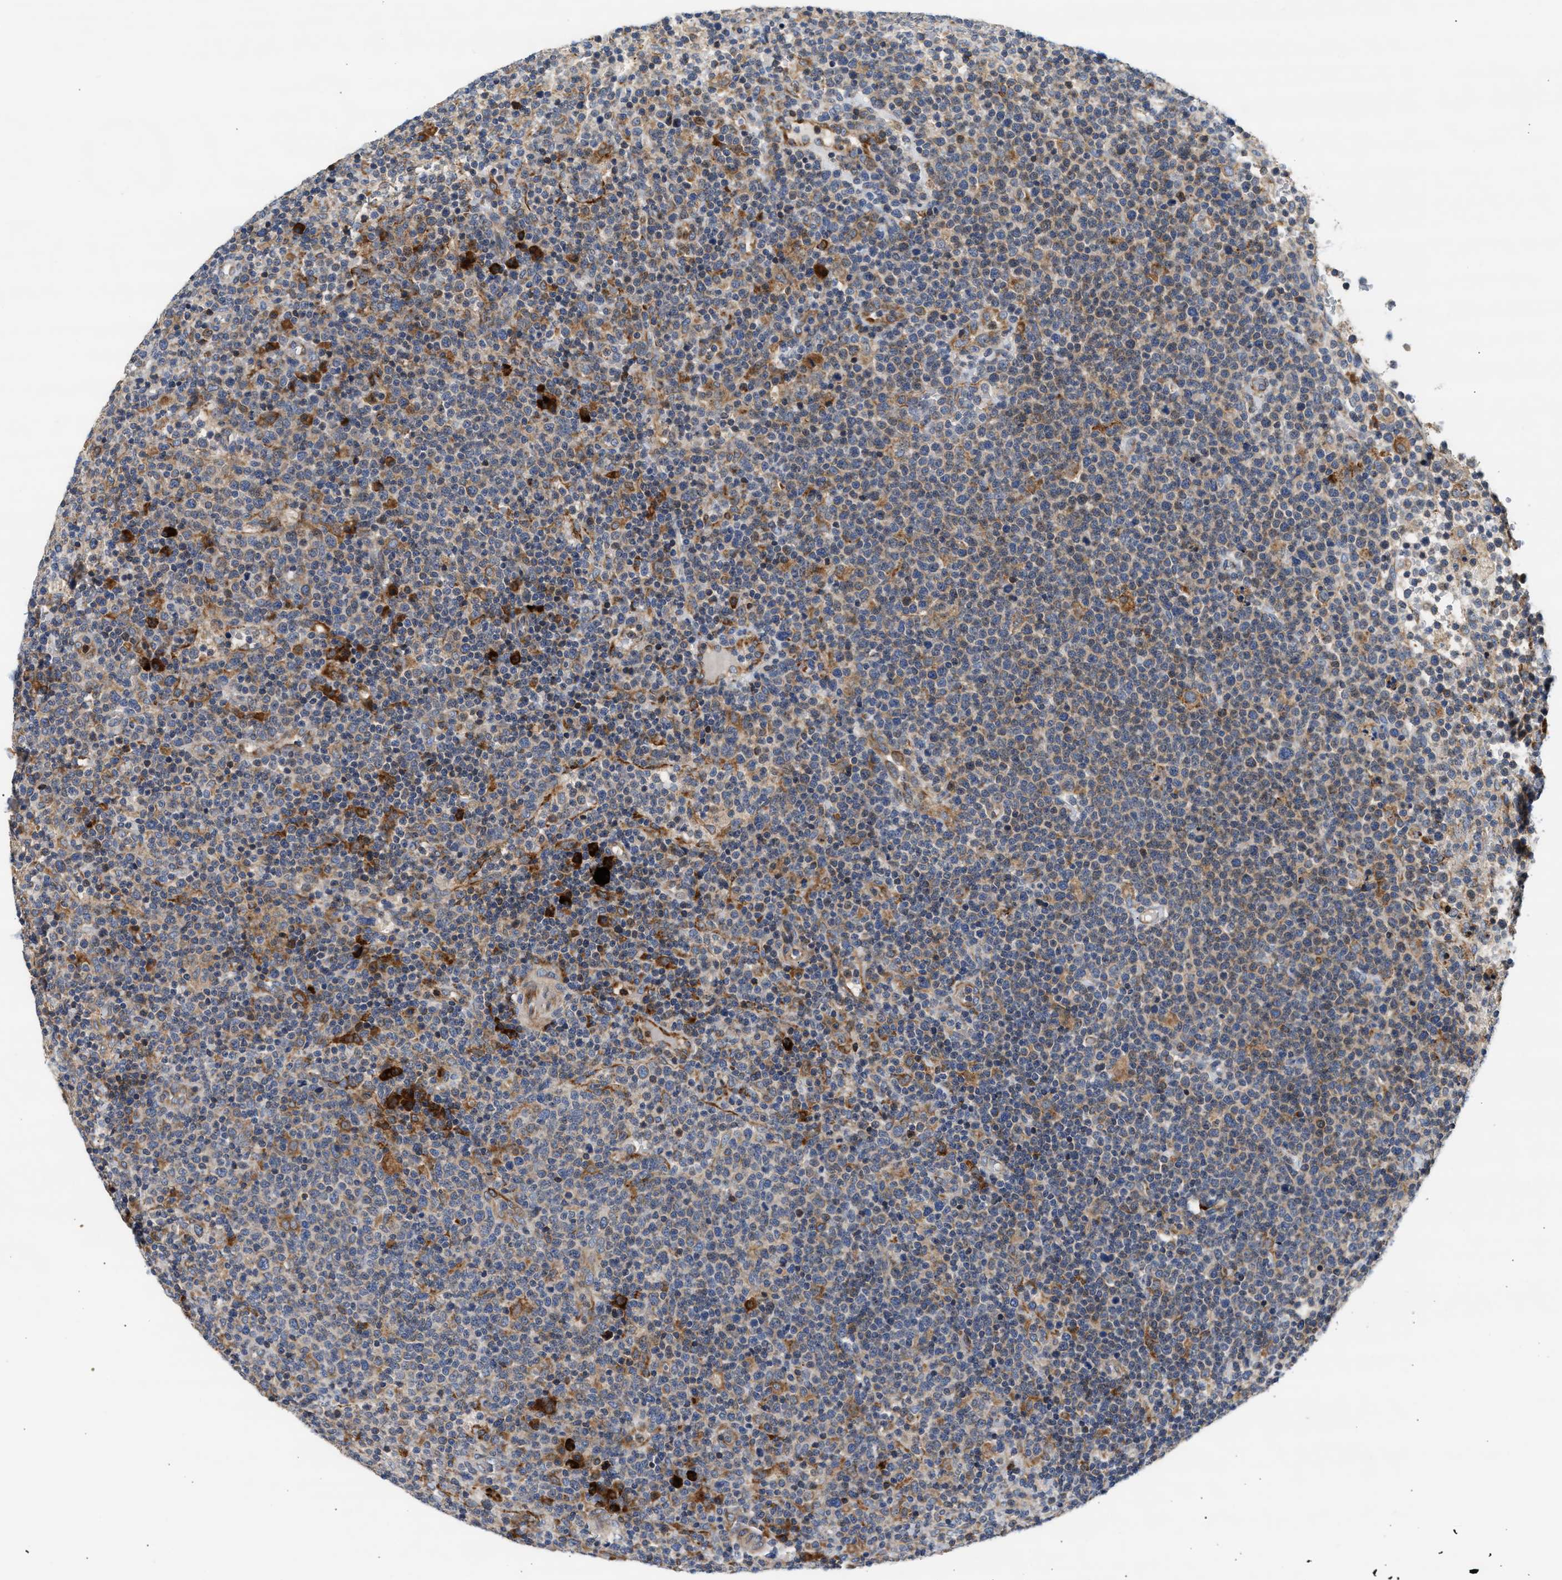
{"staining": {"intensity": "moderate", "quantity": "25%-75%", "location": "cytoplasmic/membranous"}, "tissue": "lymphoma", "cell_type": "Tumor cells", "image_type": "cancer", "snomed": [{"axis": "morphology", "description": "Malignant lymphoma, non-Hodgkin's type, High grade"}, {"axis": "topography", "description": "Lymph node"}], "caption": "Malignant lymphoma, non-Hodgkin's type (high-grade) stained for a protein reveals moderate cytoplasmic/membranous positivity in tumor cells.", "gene": "AMZ1", "patient": {"sex": "male", "age": 61}}